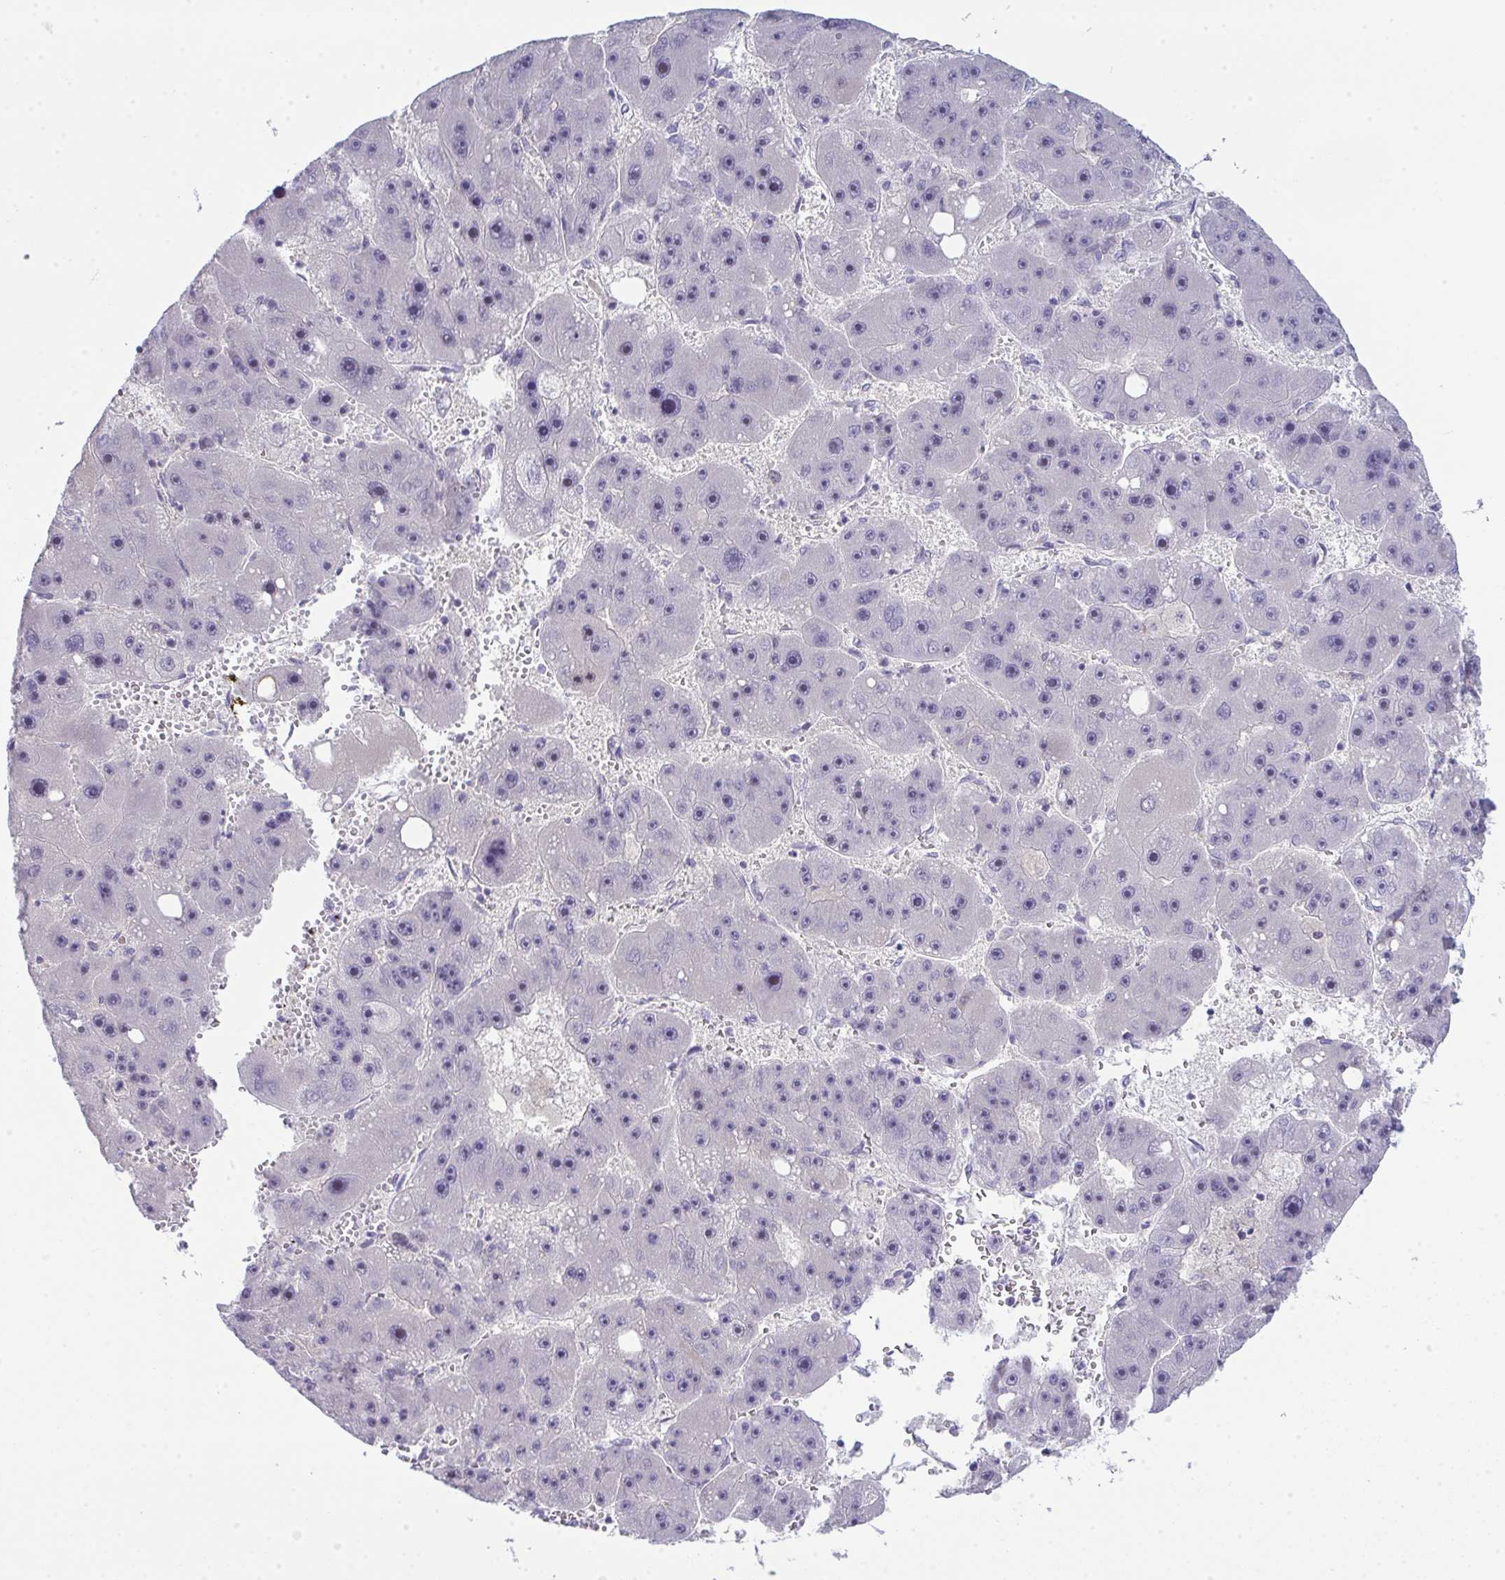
{"staining": {"intensity": "negative", "quantity": "none", "location": "none"}, "tissue": "liver cancer", "cell_type": "Tumor cells", "image_type": "cancer", "snomed": [{"axis": "morphology", "description": "Carcinoma, Hepatocellular, NOS"}, {"axis": "topography", "description": "Liver"}], "caption": "DAB immunohistochemical staining of human liver cancer (hepatocellular carcinoma) exhibits no significant expression in tumor cells.", "gene": "GALNT16", "patient": {"sex": "female", "age": 61}}